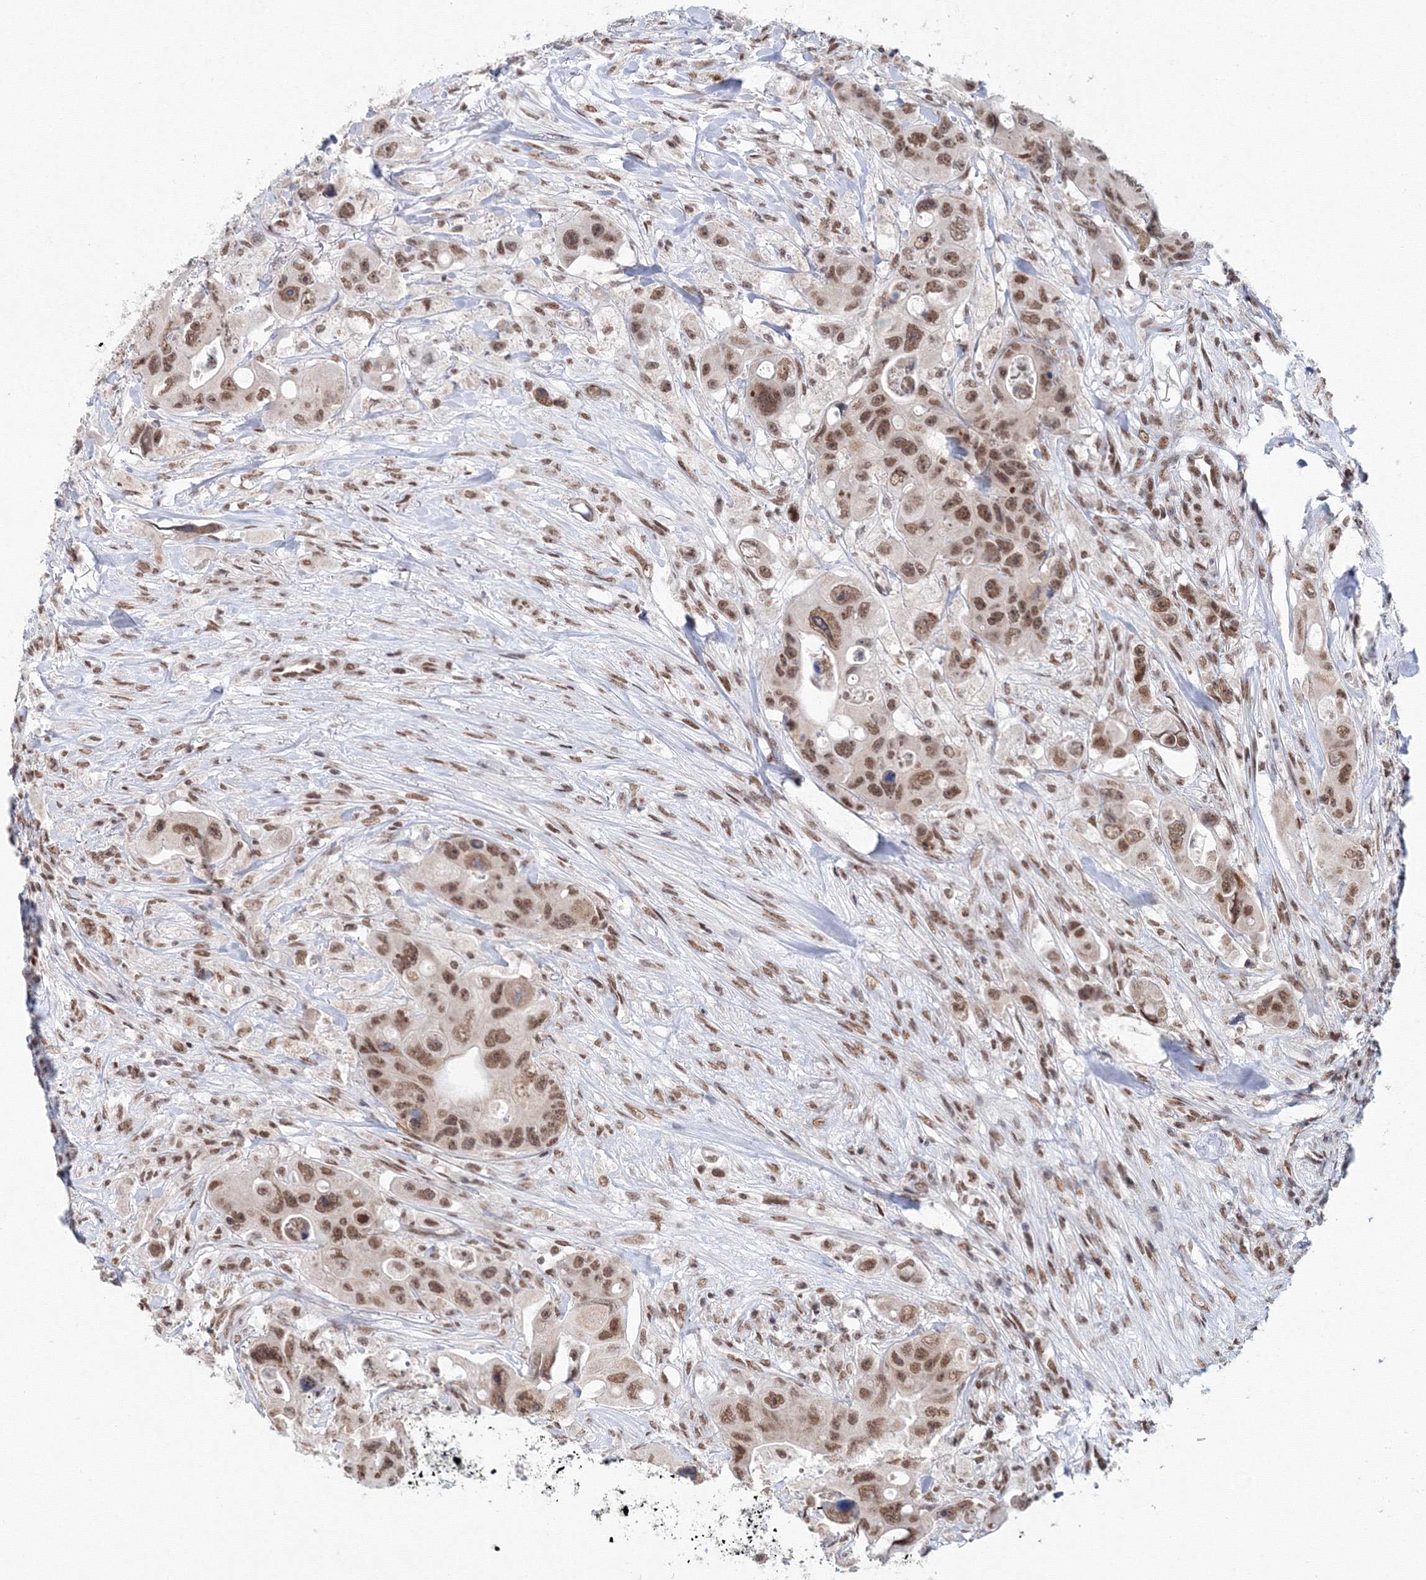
{"staining": {"intensity": "moderate", "quantity": ">75%", "location": "nuclear"}, "tissue": "colorectal cancer", "cell_type": "Tumor cells", "image_type": "cancer", "snomed": [{"axis": "morphology", "description": "Adenocarcinoma, NOS"}, {"axis": "topography", "description": "Colon"}], "caption": "Protein expression by immunohistochemistry (IHC) exhibits moderate nuclear positivity in approximately >75% of tumor cells in colorectal cancer.", "gene": "SF3B6", "patient": {"sex": "female", "age": 46}}